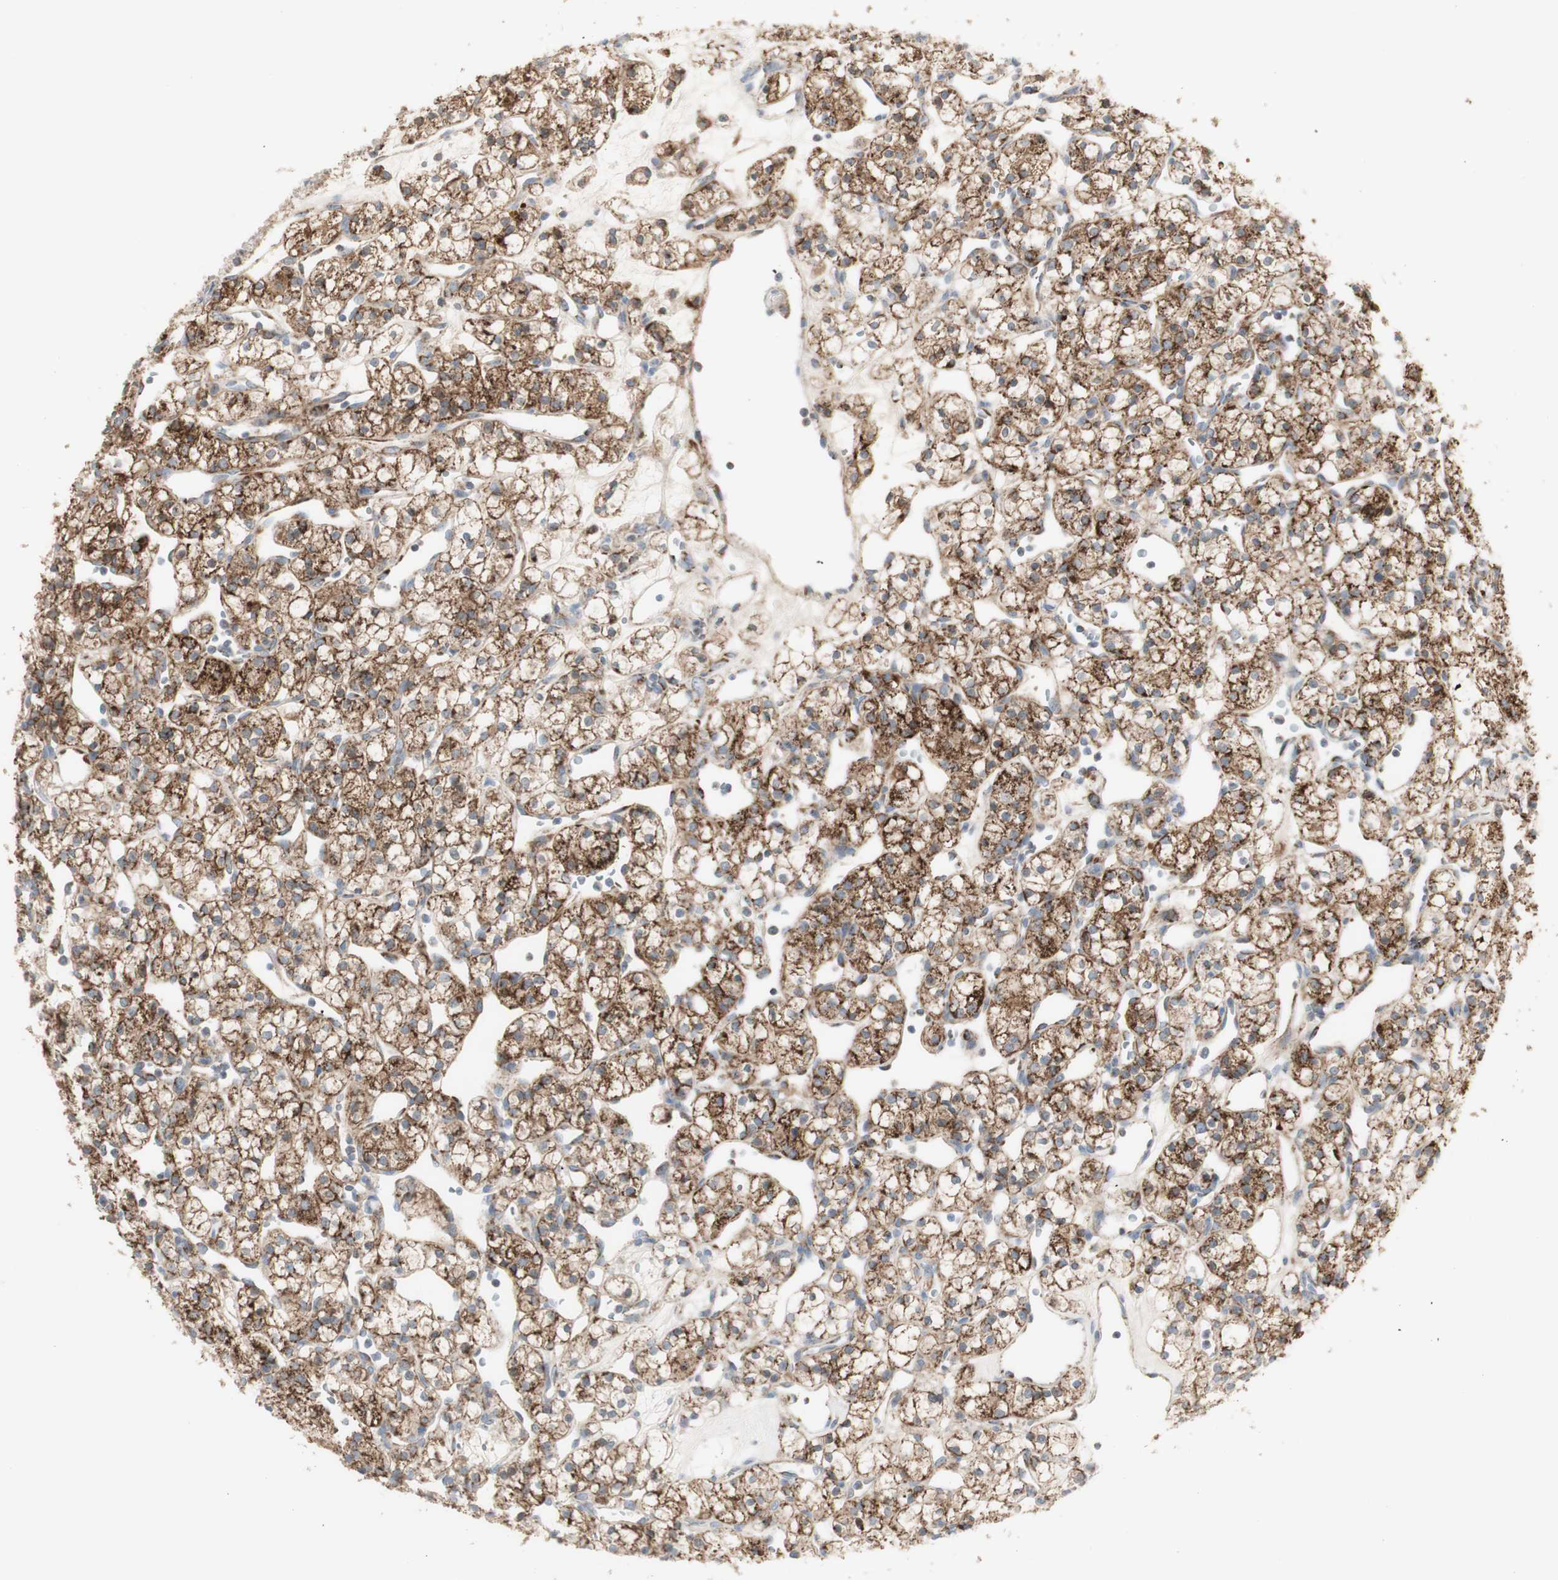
{"staining": {"intensity": "moderate", "quantity": ">75%", "location": "cytoplasmic/membranous"}, "tissue": "renal cancer", "cell_type": "Tumor cells", "image_type": "cancer", "snomed": [{"axis": "morphology", "description": "Adenocarcinoma, NOS"}, {"axis": "topography", "description": "Kidney"}], "caption": "Immunohistochemistry (IHC) photomicrograph of renal cancer stained for a protein (brown), which reveals medium levels of moderate cytoplasmic/membranous positivity in about >75% of tumor cells.", "gene": "C3orf52", "patient": {"sex": "female", "age": 60}}